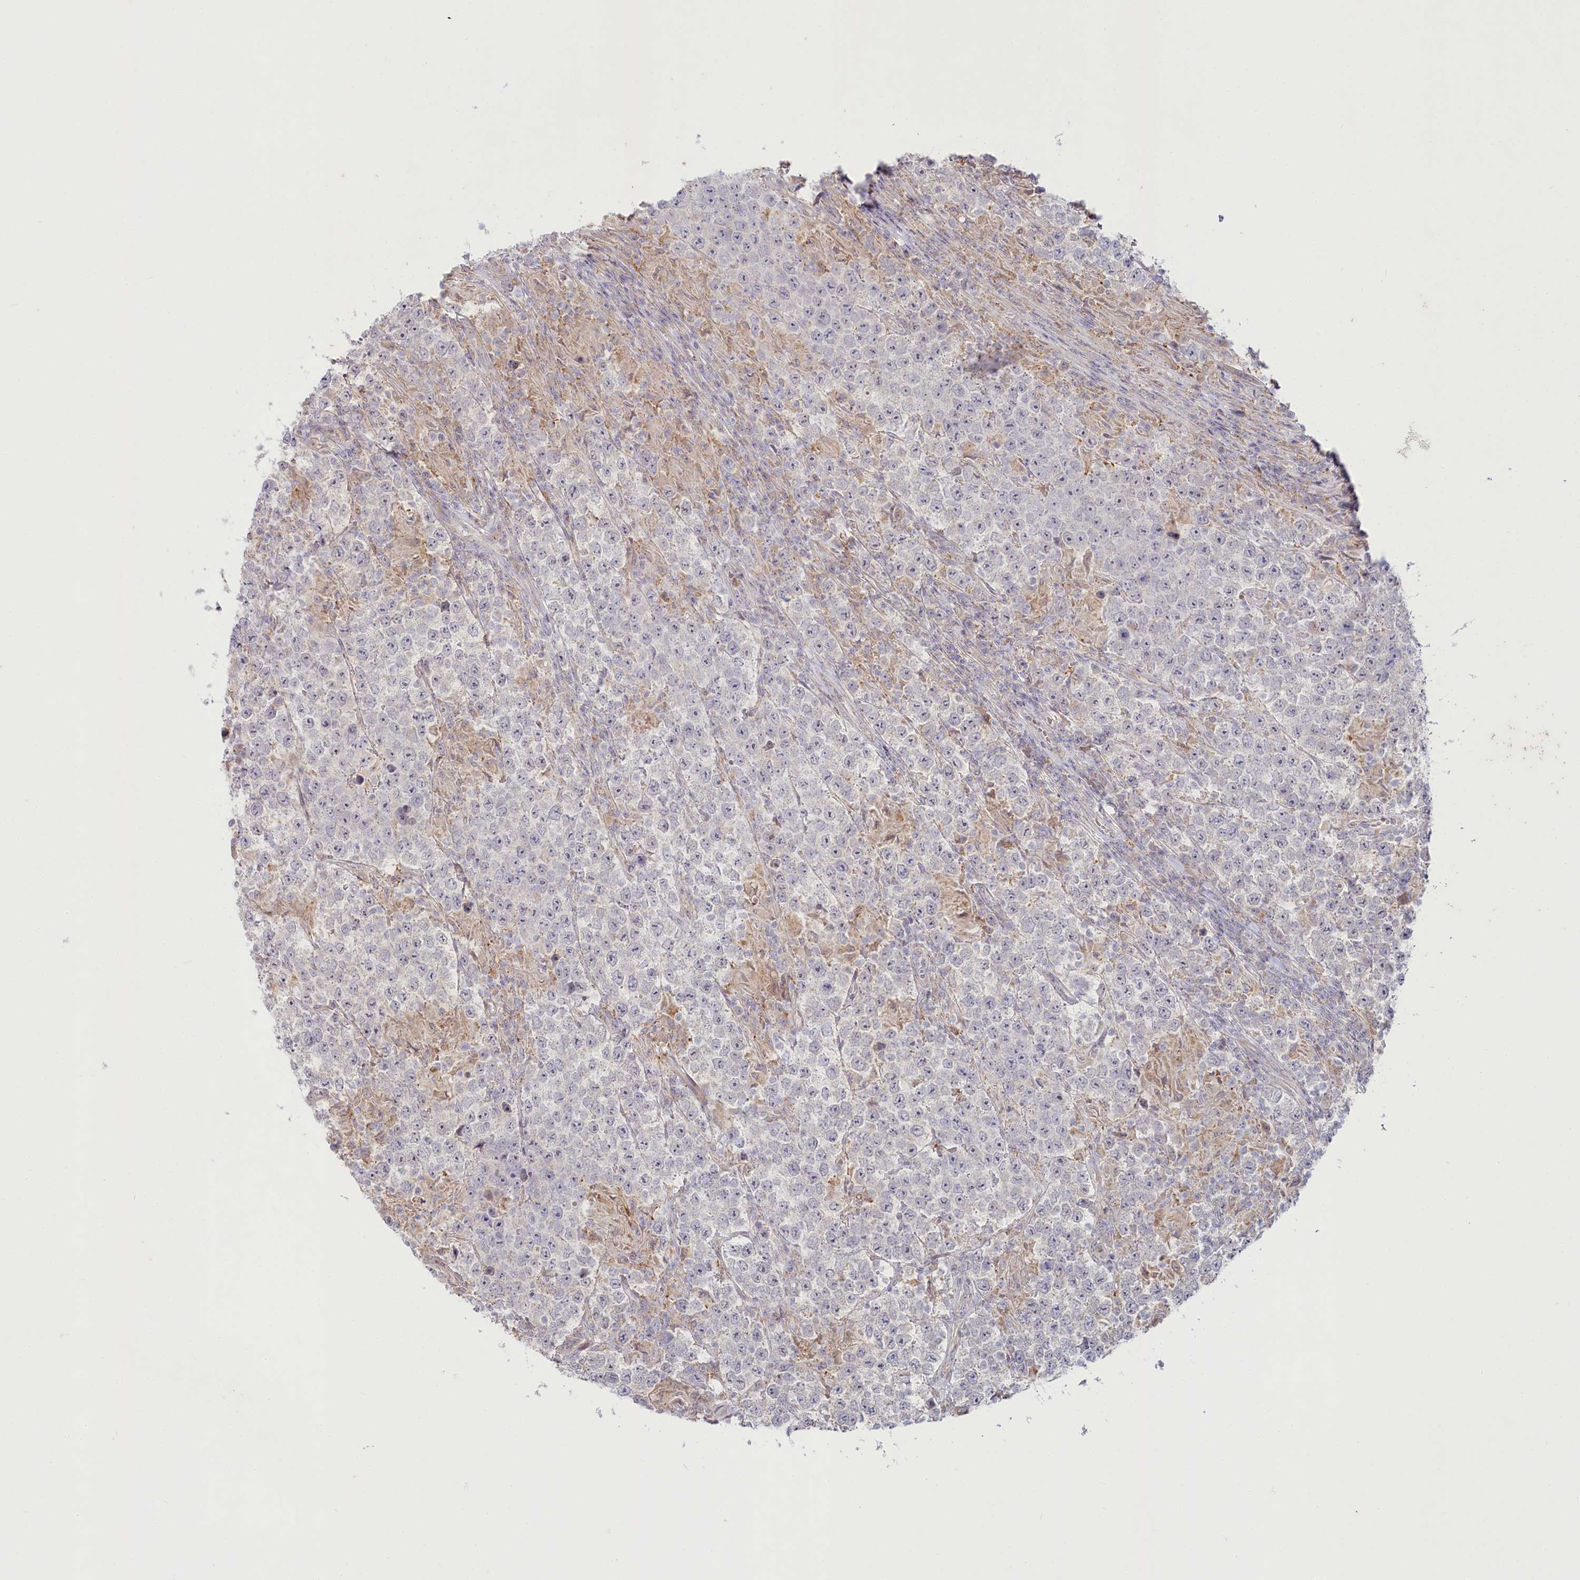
{"staining": {"intensity": "negative", "quantity": "none", "location": "none"}, "tissue": "testis cancer", "cell_type": "Tumor cells", "image_type": "cancer", "snomed": [{"axis": "morphology", "description": "Normal tissue, NOS"}, {"axis": "morphology", "description": "Urothelial carcinoma, High grade"}, {"axis": "morphology", "description": "Seminoma, NOS"}, {"axis": "morphology", "description": "Carcinoma, Embryonal, NOS"}, {"axis": "topography", "description": "Urinary bladder"}, {"axis": "topography", "description": "Testis"}], "caption": "Photomicrograph shows no protein staining in tumor cells of seminoma (testis) tissue.", "gene": "MTG1", "patient": {"sex": "male", "age": 41}}